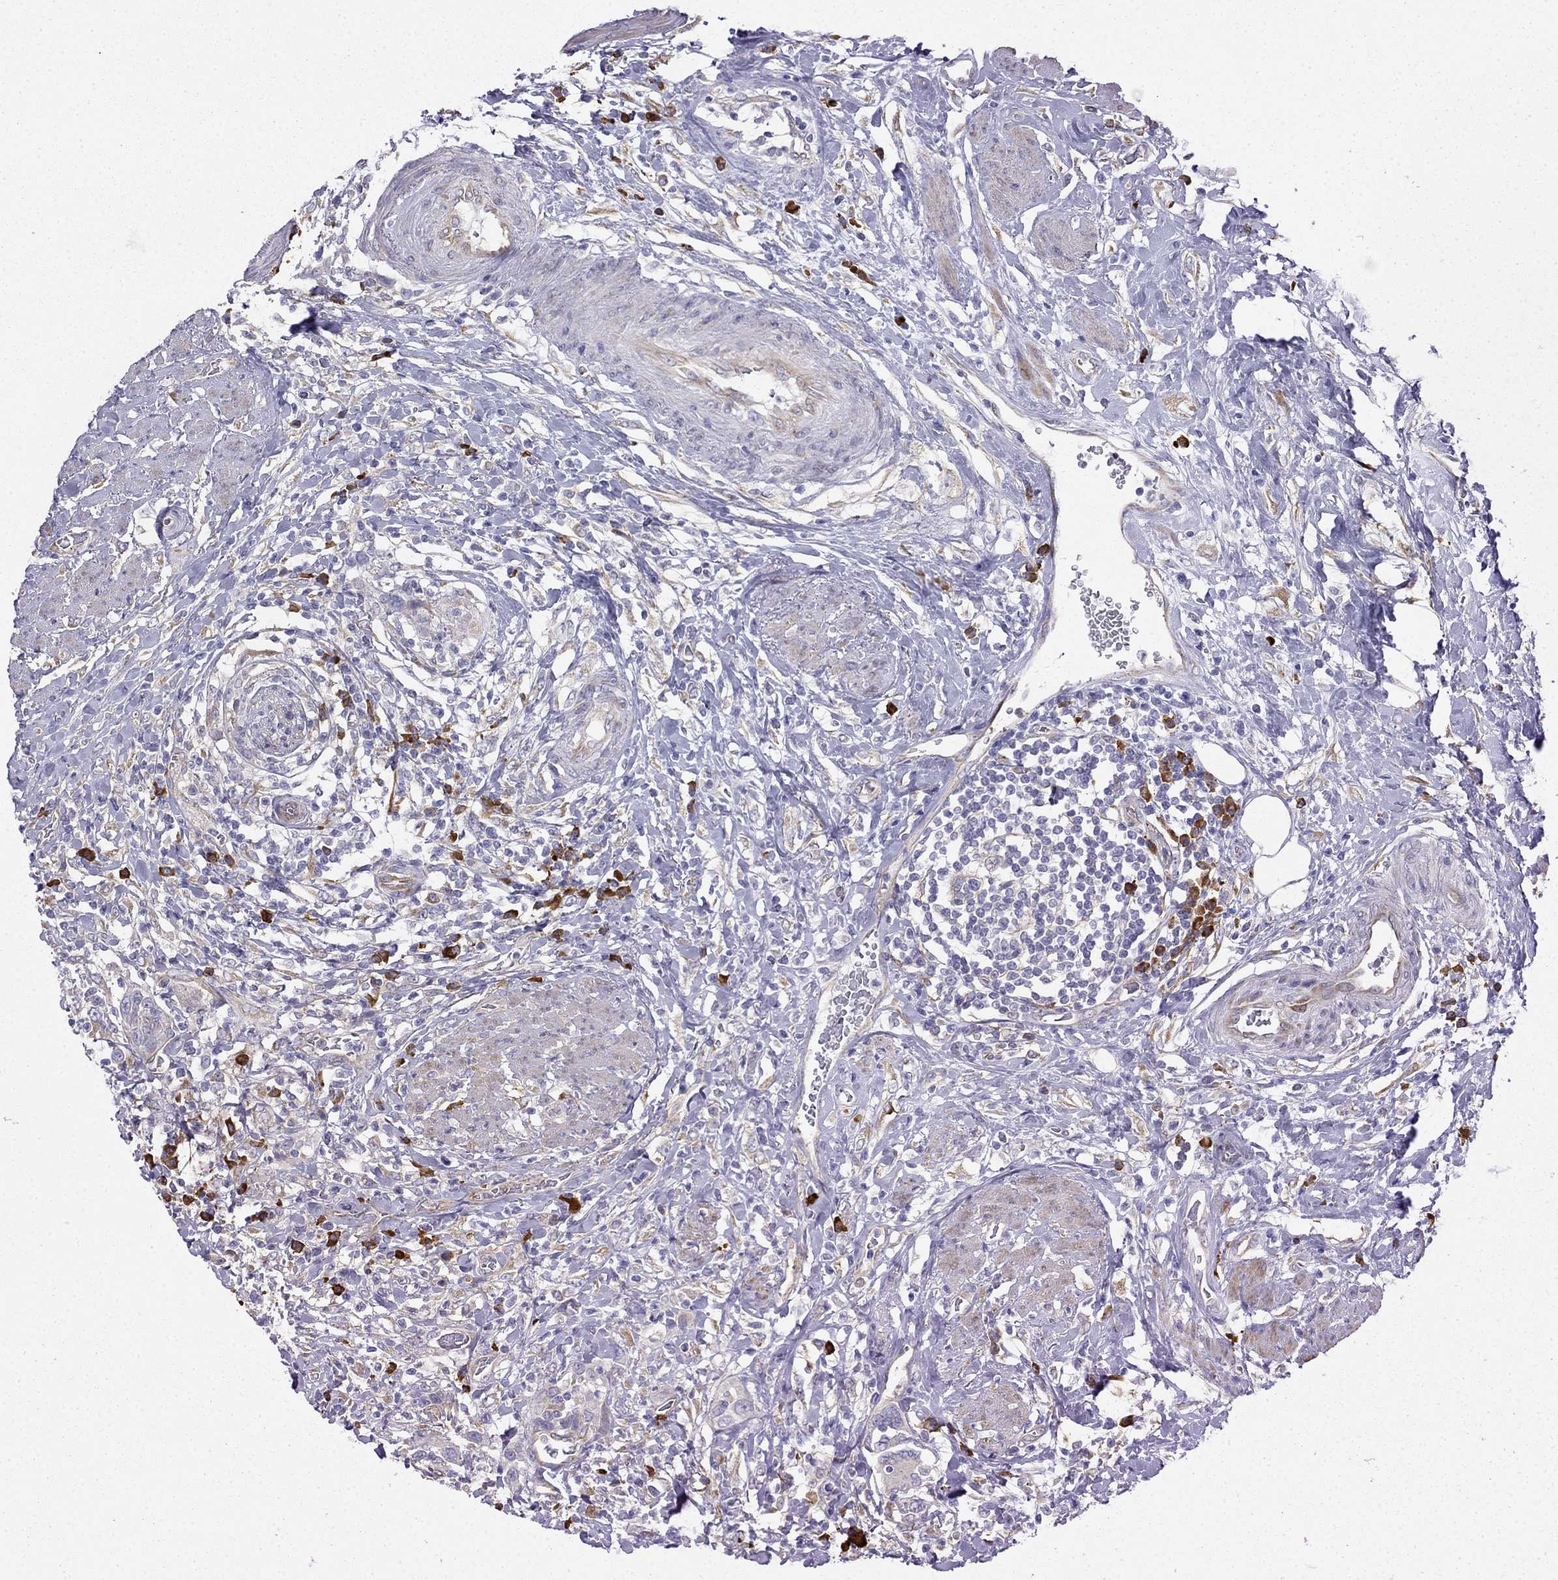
{"staining": {"intensity": "negative", "quantity": "none", "location": "none"}, "tissue": "urothelial cancer", "cell_type": "Tumor cells", "image_type": "cancer", "snomed": [{"axis": "morphology", "description": "Urothelial carcinoma, NOS"}, {"axis": "morphology", "description": "Urothelial carcinoma, High grade"}, {"axis": "topography", "description": "Urinary bladder"}], "caption": "Tumor cells show no significant protein positivity in transitional cell carcinoma.", "gene": "LONRF2", "patient": {"sex": "female", "age": 64}}